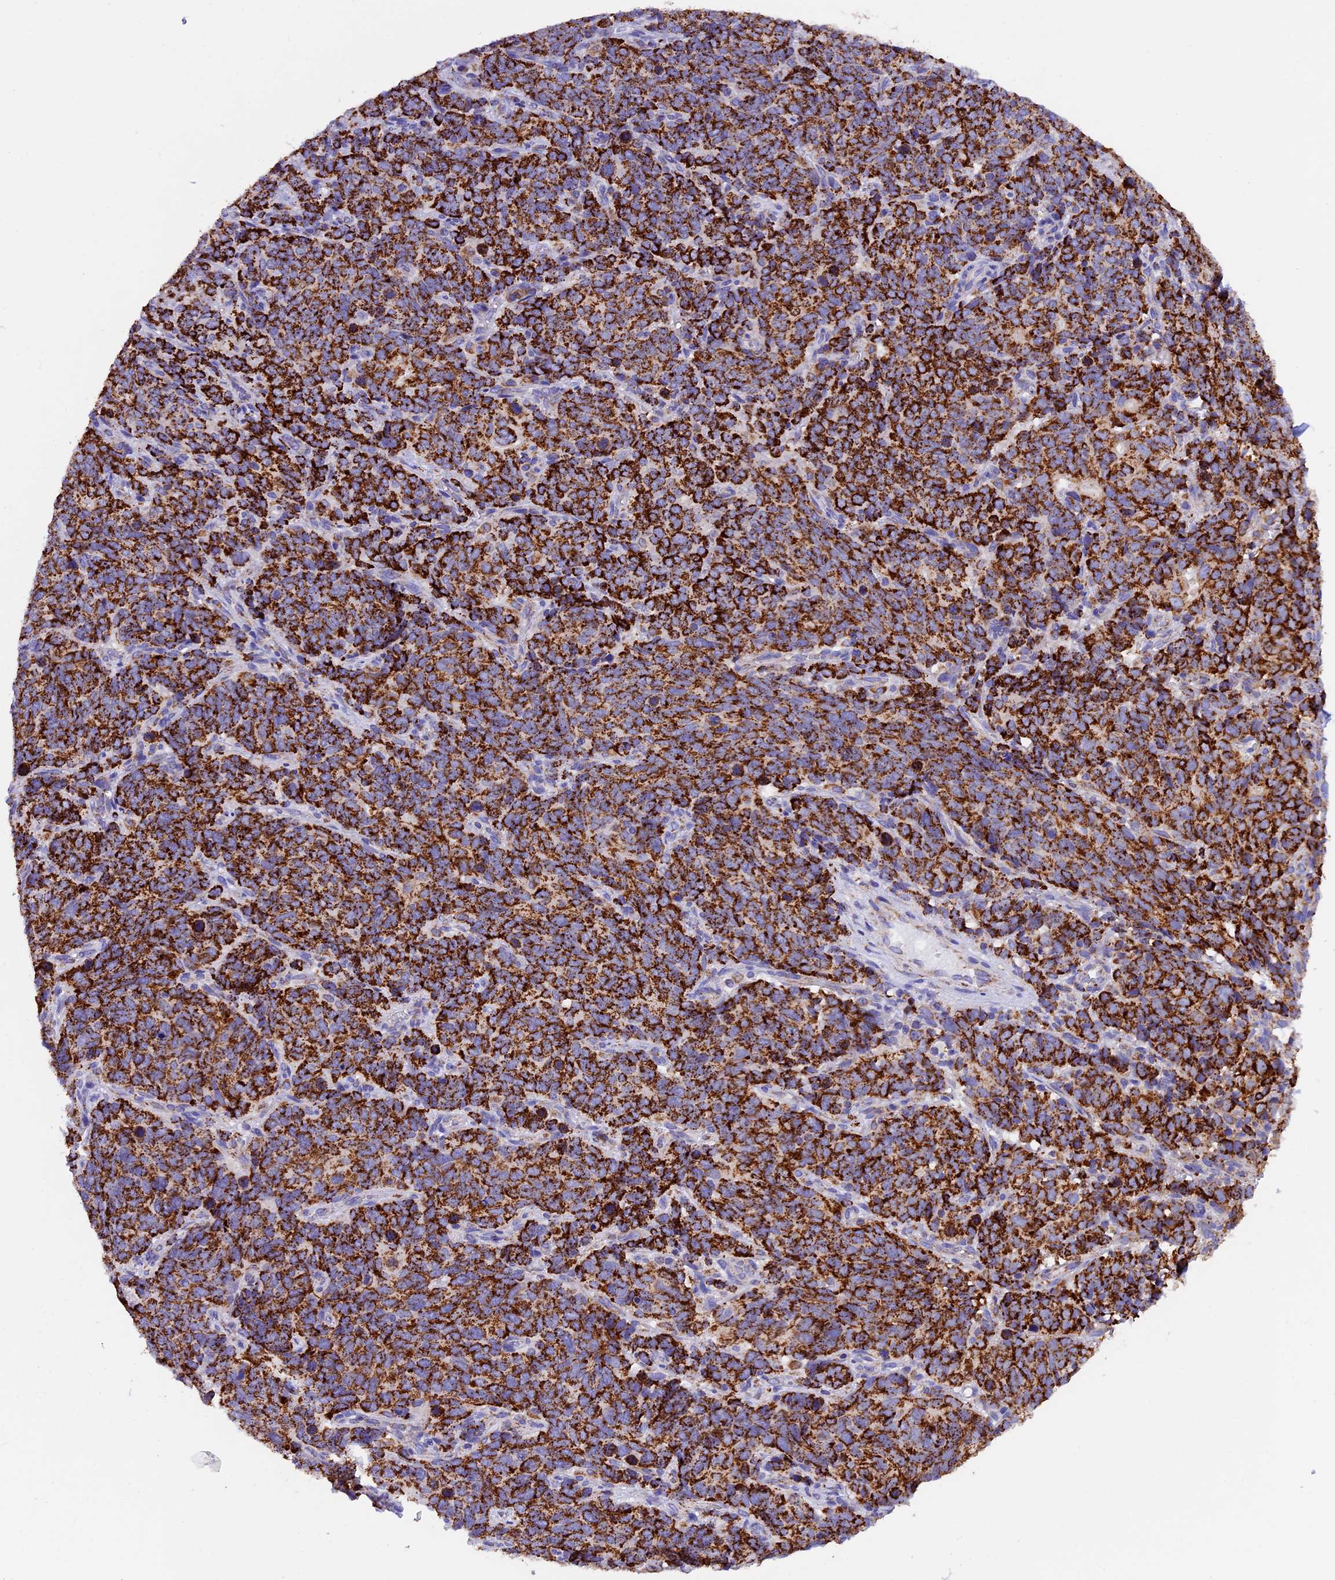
{"staining": {"intensity": "strong", "quantity": ">75%", "location": "cytoplasmic/membranous"}, "tissue": "cervical cancer", "cell_type": "Tumor cells", "image_type": "cancer", "snomed": [{"axis": "morphology", "description": "Squamous cell carcinoma, NOS"}, {"axis": "topography", "description": "Cervix"}], "caption": "Immunohistochemical staining of squamous cell carcinoma (cervical) demonstrates high levels of strong cytoplasmic/membranous protein staining in about >75% of tumor cells.", "gene": "SLC8B1", "patient": {"sex": "female", "age": 60}}